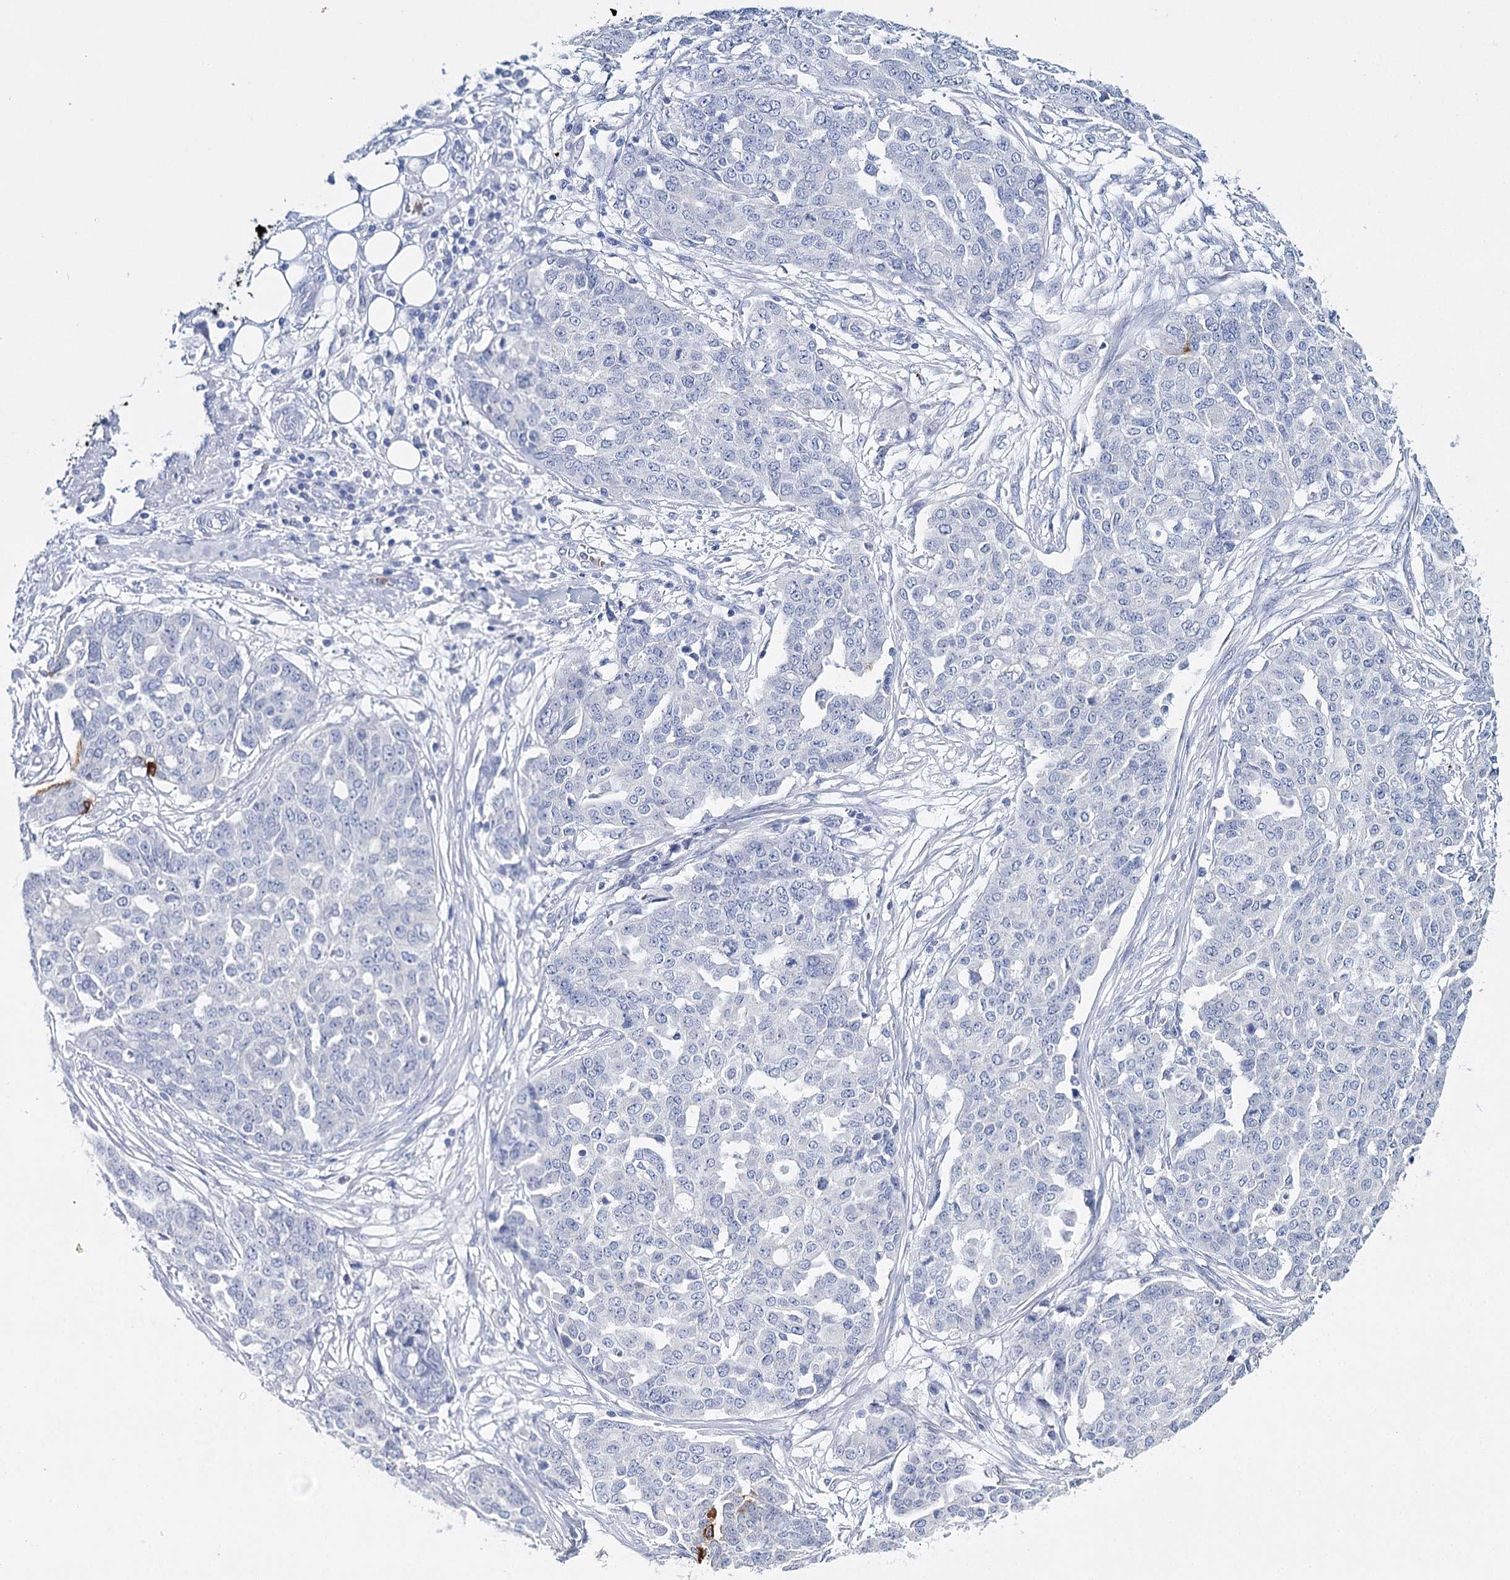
{"staining": {"intensity": "negative", "quantity": "none", "location": "none"}, "tissue": "ovarian cancer", "cell_type": "Tumor cells", "image_type": "cancer", "snomed": [{"axis": "morphology", "description": "Cystadenocarcinoma, serous, NOS"}, {"axis": "topography", "description": "Soft tissue"}, {"axis": "topography", "description": "Ovary"}], "caption": "Immunohistochemistry of human serous cystadenocarcinoma (ovarian) exhibits no expression in tumor cells.", "gene": "CEACAM8", "patient": {"sex": "female", "age": 57}}